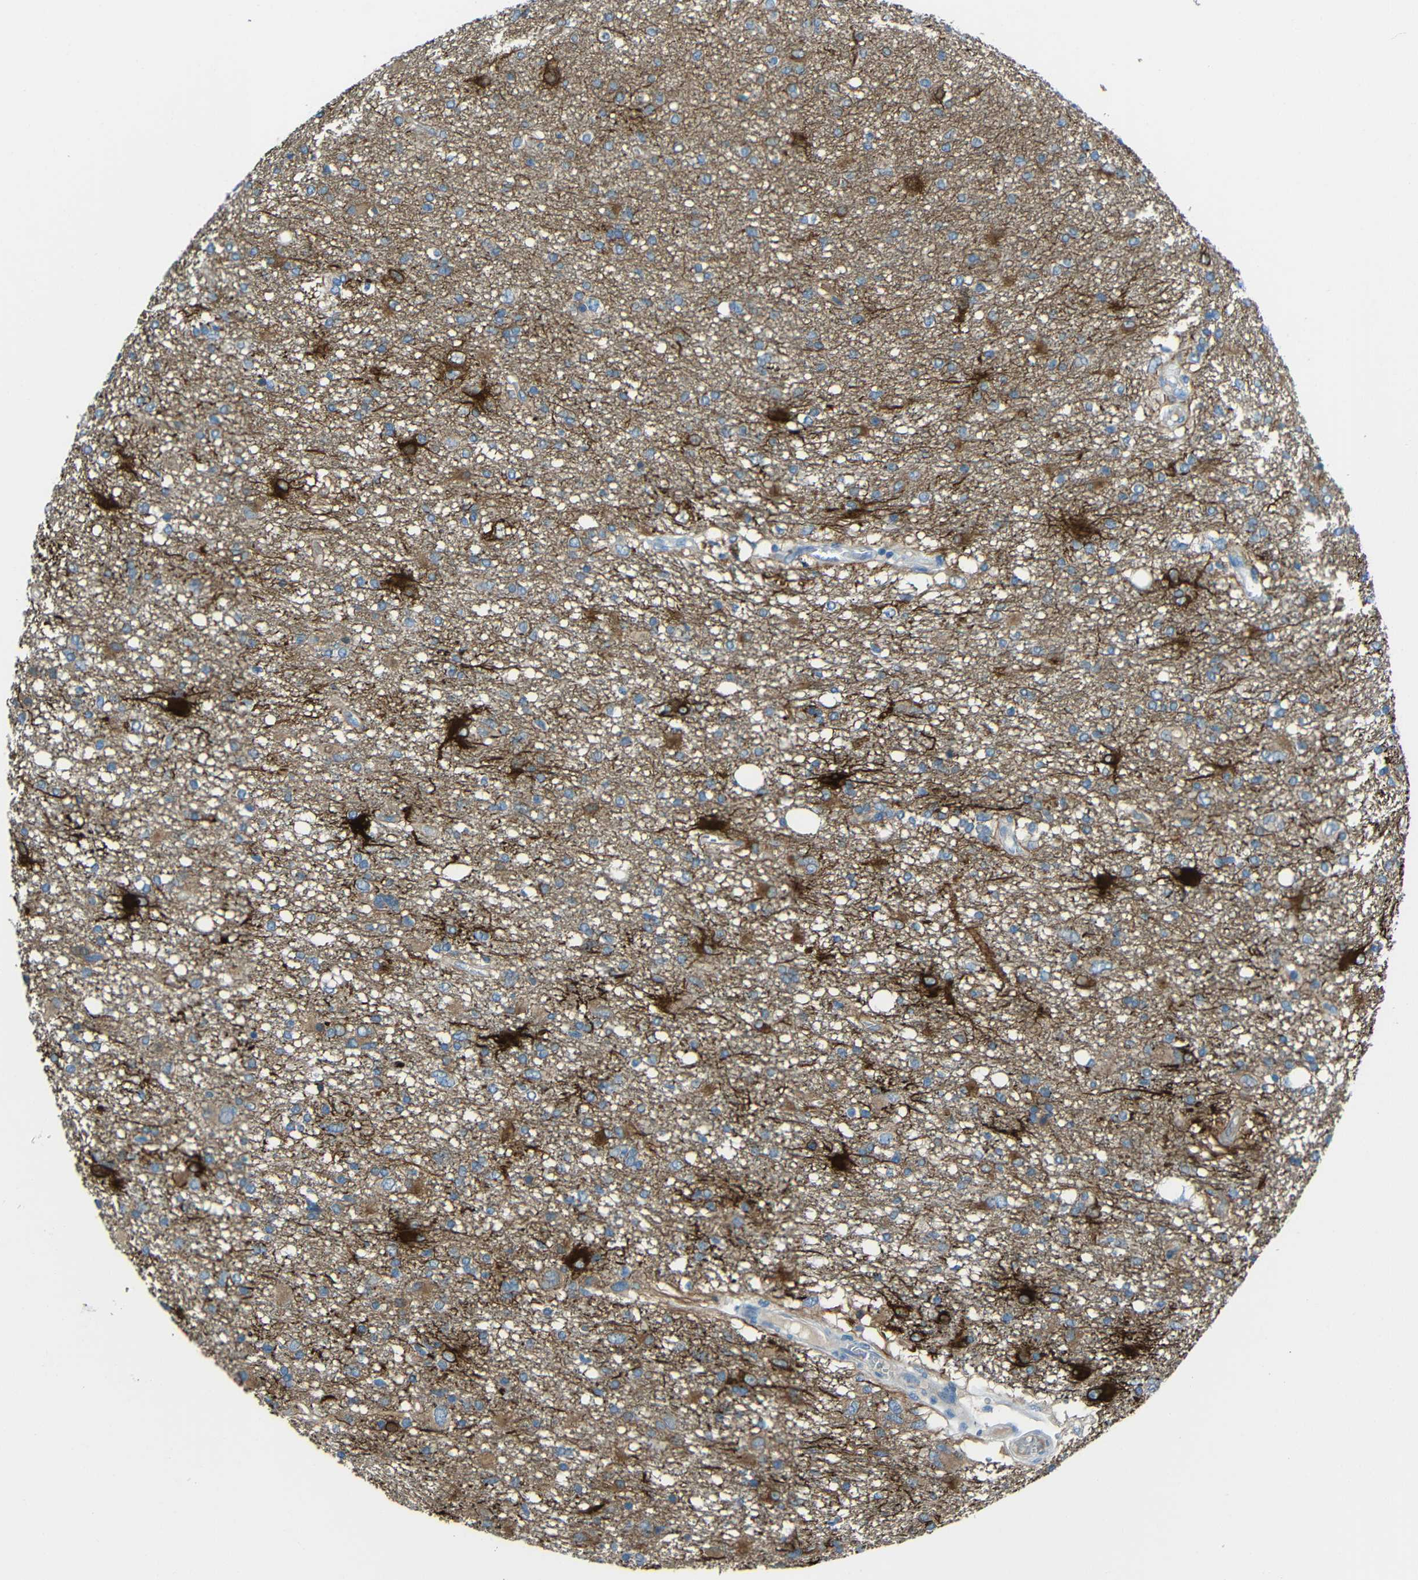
{"staining": {"intensity": "strong", "quantity": "25%-75%", "location": "cytoplasmic/membranous"}, "tissue": "glioma", "cell_type": "Tumor cells", "image_type": "cancer", "snomed": [{"axis": "morphology", "description": "Glioma, malignant, High grade"}, {"axis": "topography", "description": "Brain"}], "caption": "Brown immunohistochemical staining in human glioma demonstrates strong cytoplasmic/membranous expression in approximately 25%-75% of tumor cells.", "gene": "DCLK1", "patient": {"sex": "female", "age": 59}}